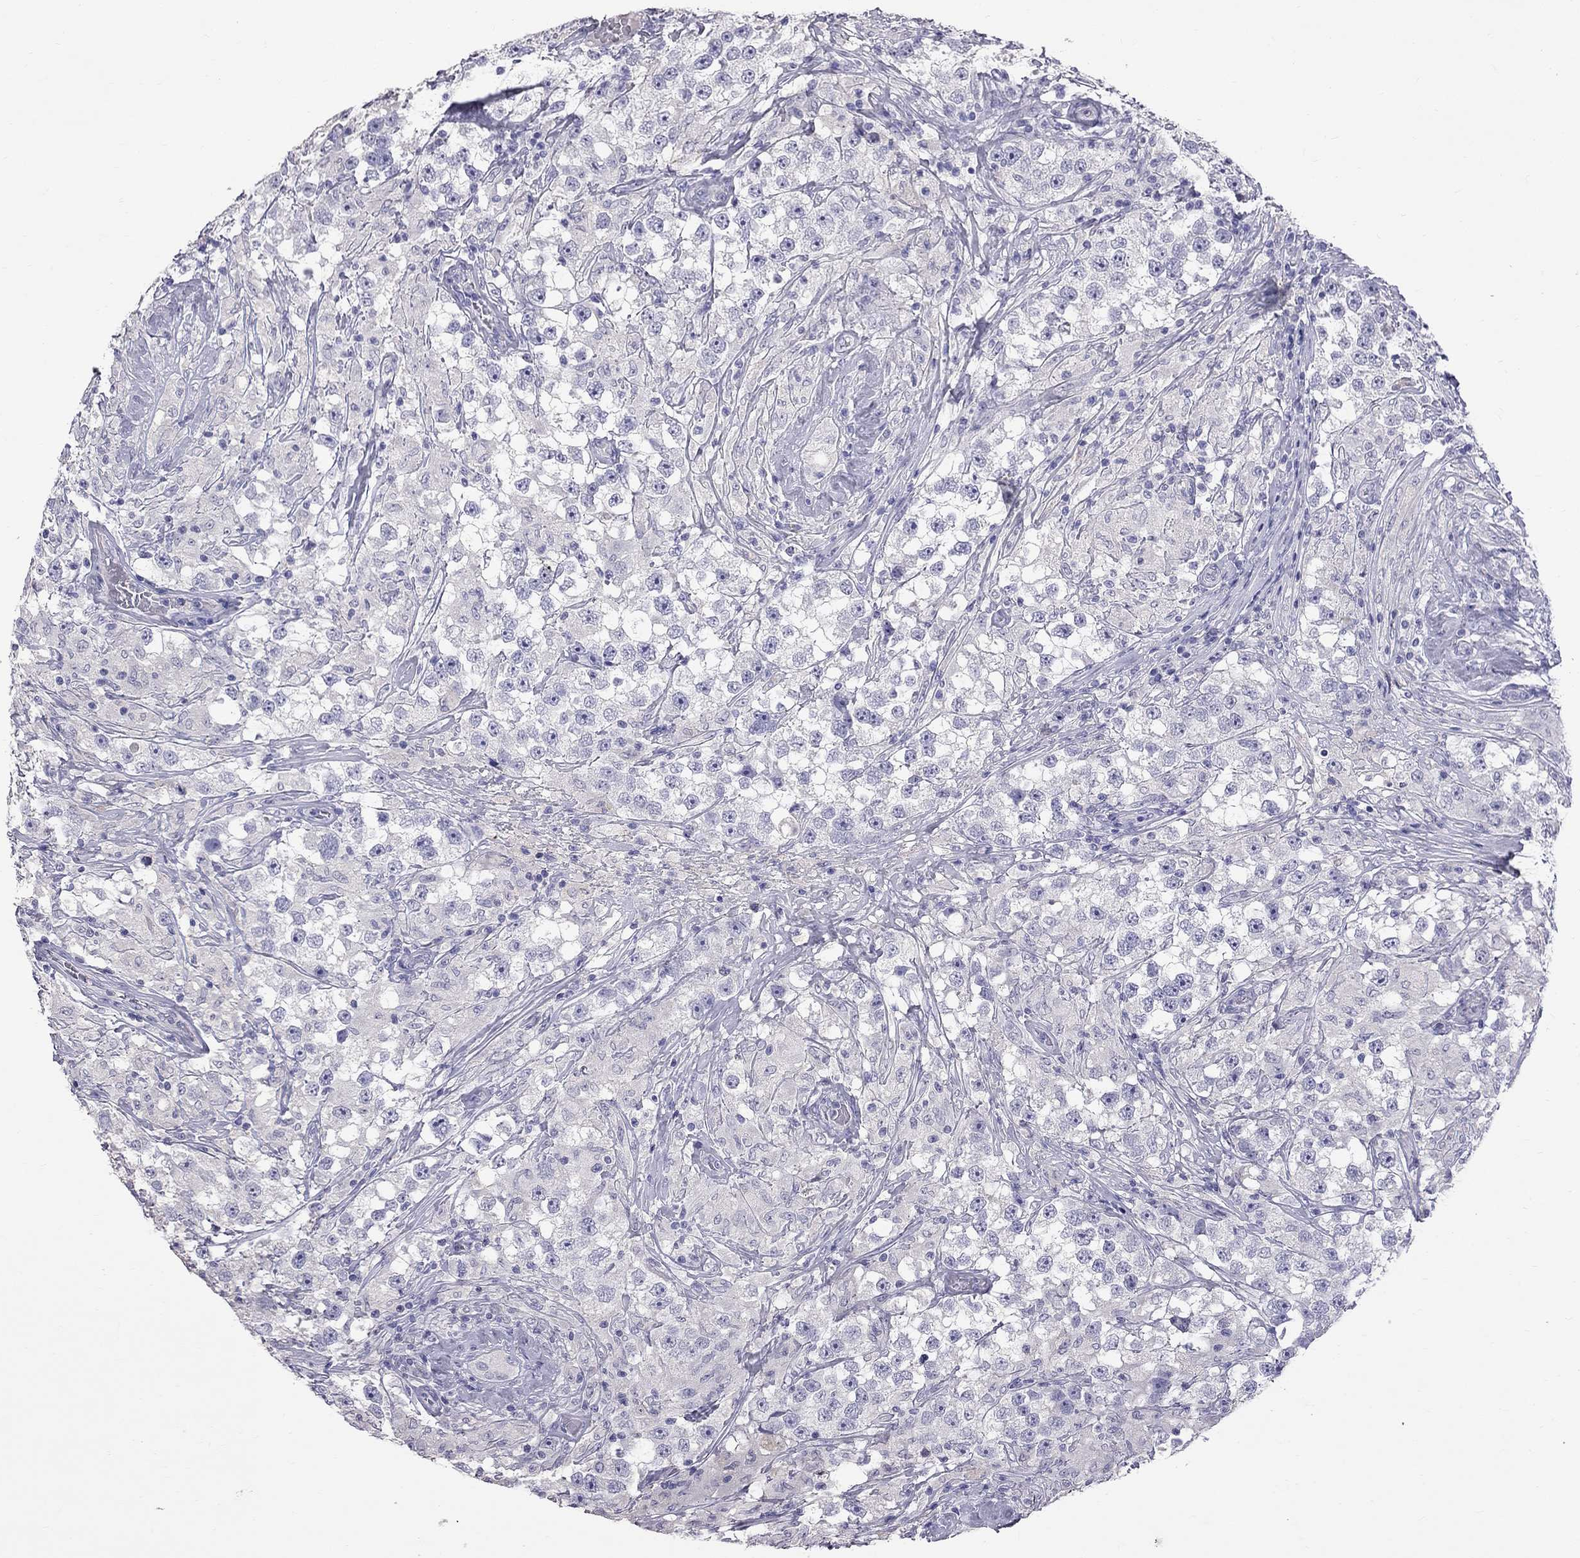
{"staining": {"intensity": "negative", "quantity": "none", "location": "none"}, "tissue": "testis cancer", "cell_type": "Tumor cells", "image_type": "cancer", "snomed": [{"axis": "morphology", "description": "Seminoma, NOS"}, {"axis": "topography", "description": "Testis"}], "caption": "IHC micrograph of seminoma (testis) stained for a protein (brown), which displays no expression in tumor cells.", "gene": "CFAP91", "patient": {"sex": "male", "age": 46}}